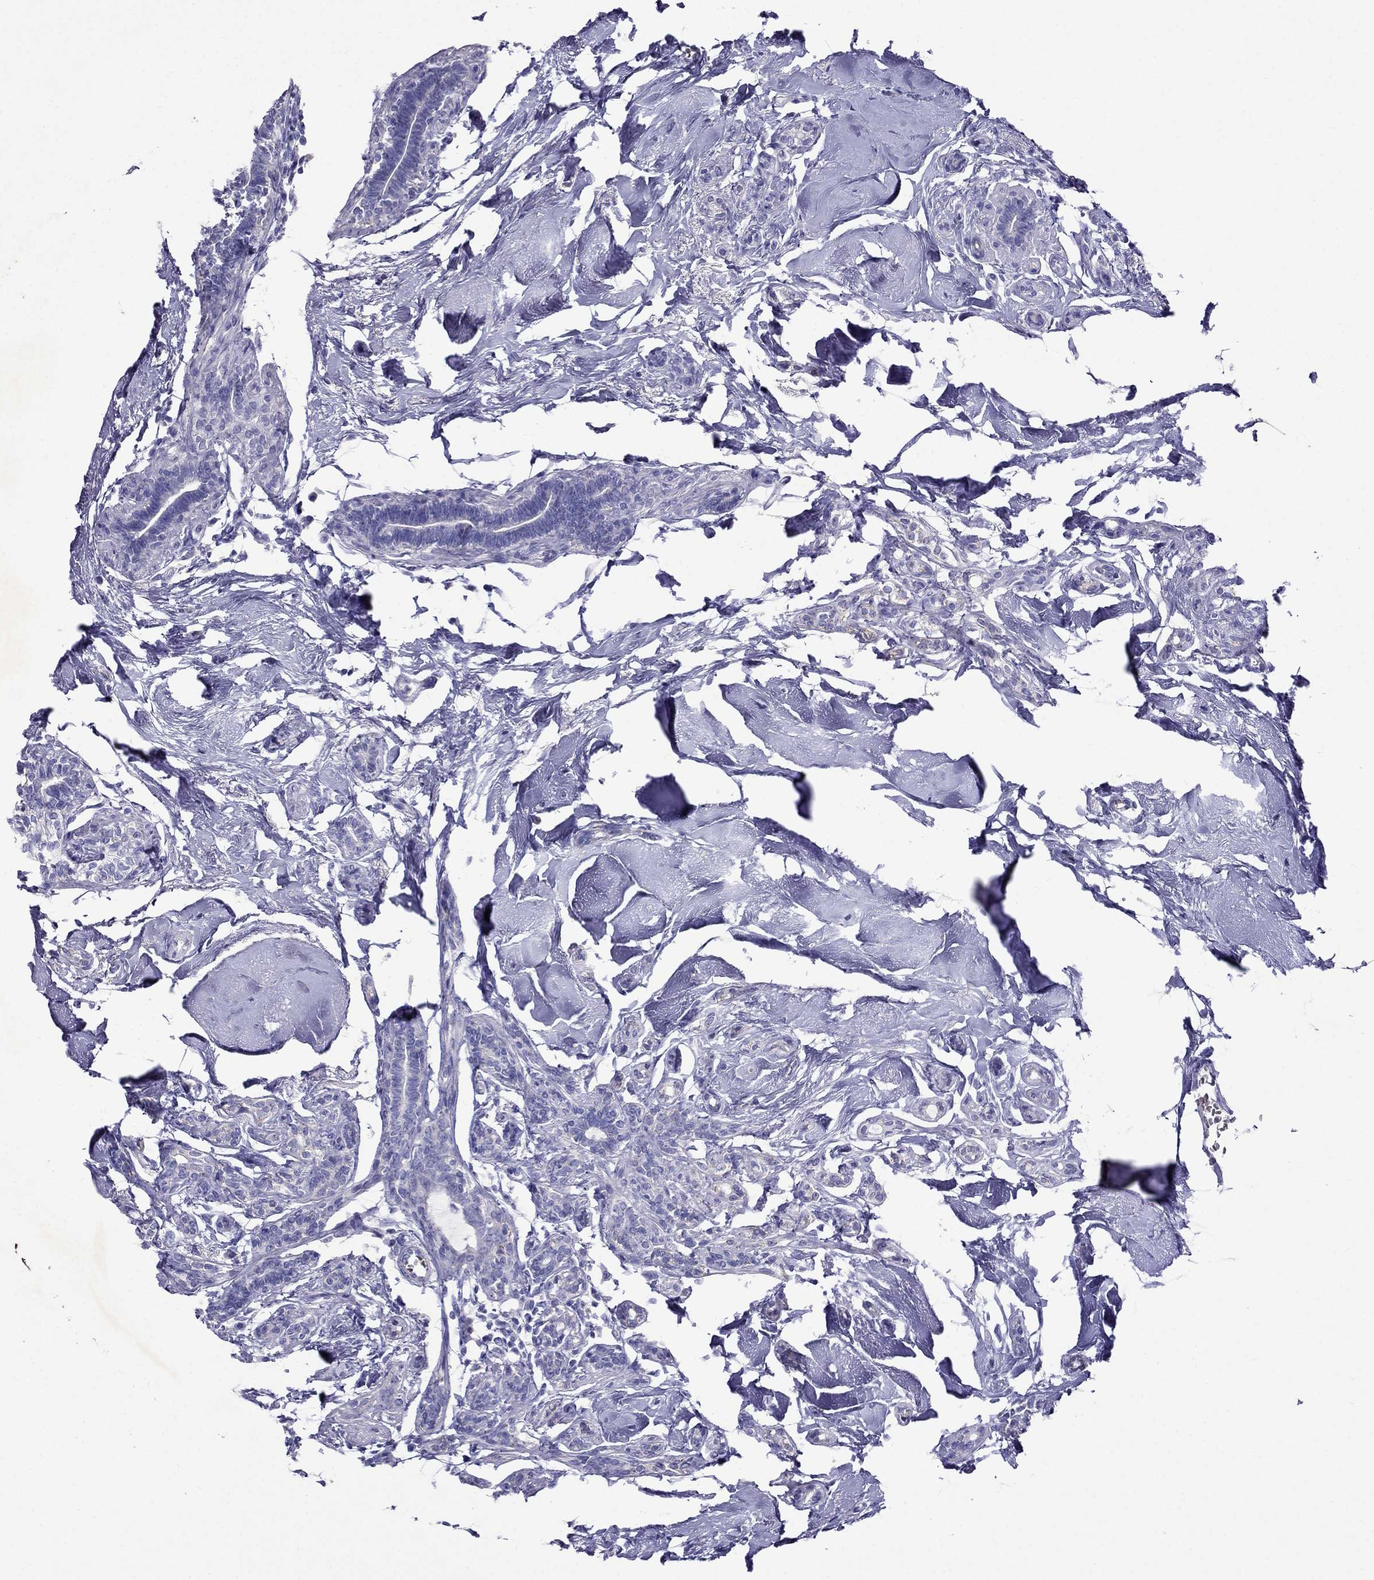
{"staining": {"intensity": "negative", "quantity": "none", "location": "none"}, "tissue": "breast cancer", "cell_type": "Tumor cells", "image_type": "cancer", "snomed": [{"axis": "morphology", "description": "Duct carcinoma"}, {"axis": "topography", "description": "Breast"}], "caption": "A high-resolution image shows immunohistochemistry (IHC) staining of breast cancer, which exhibits no significant positivity in tumor cells. The staining was performed using DAB to visualize the protein expression in brown, while the nuclei were stained in blue with hematoxylin (Magnification: 20x).", "gene": "TDRD1", "patient": {"sex": "female", "age": 83}}